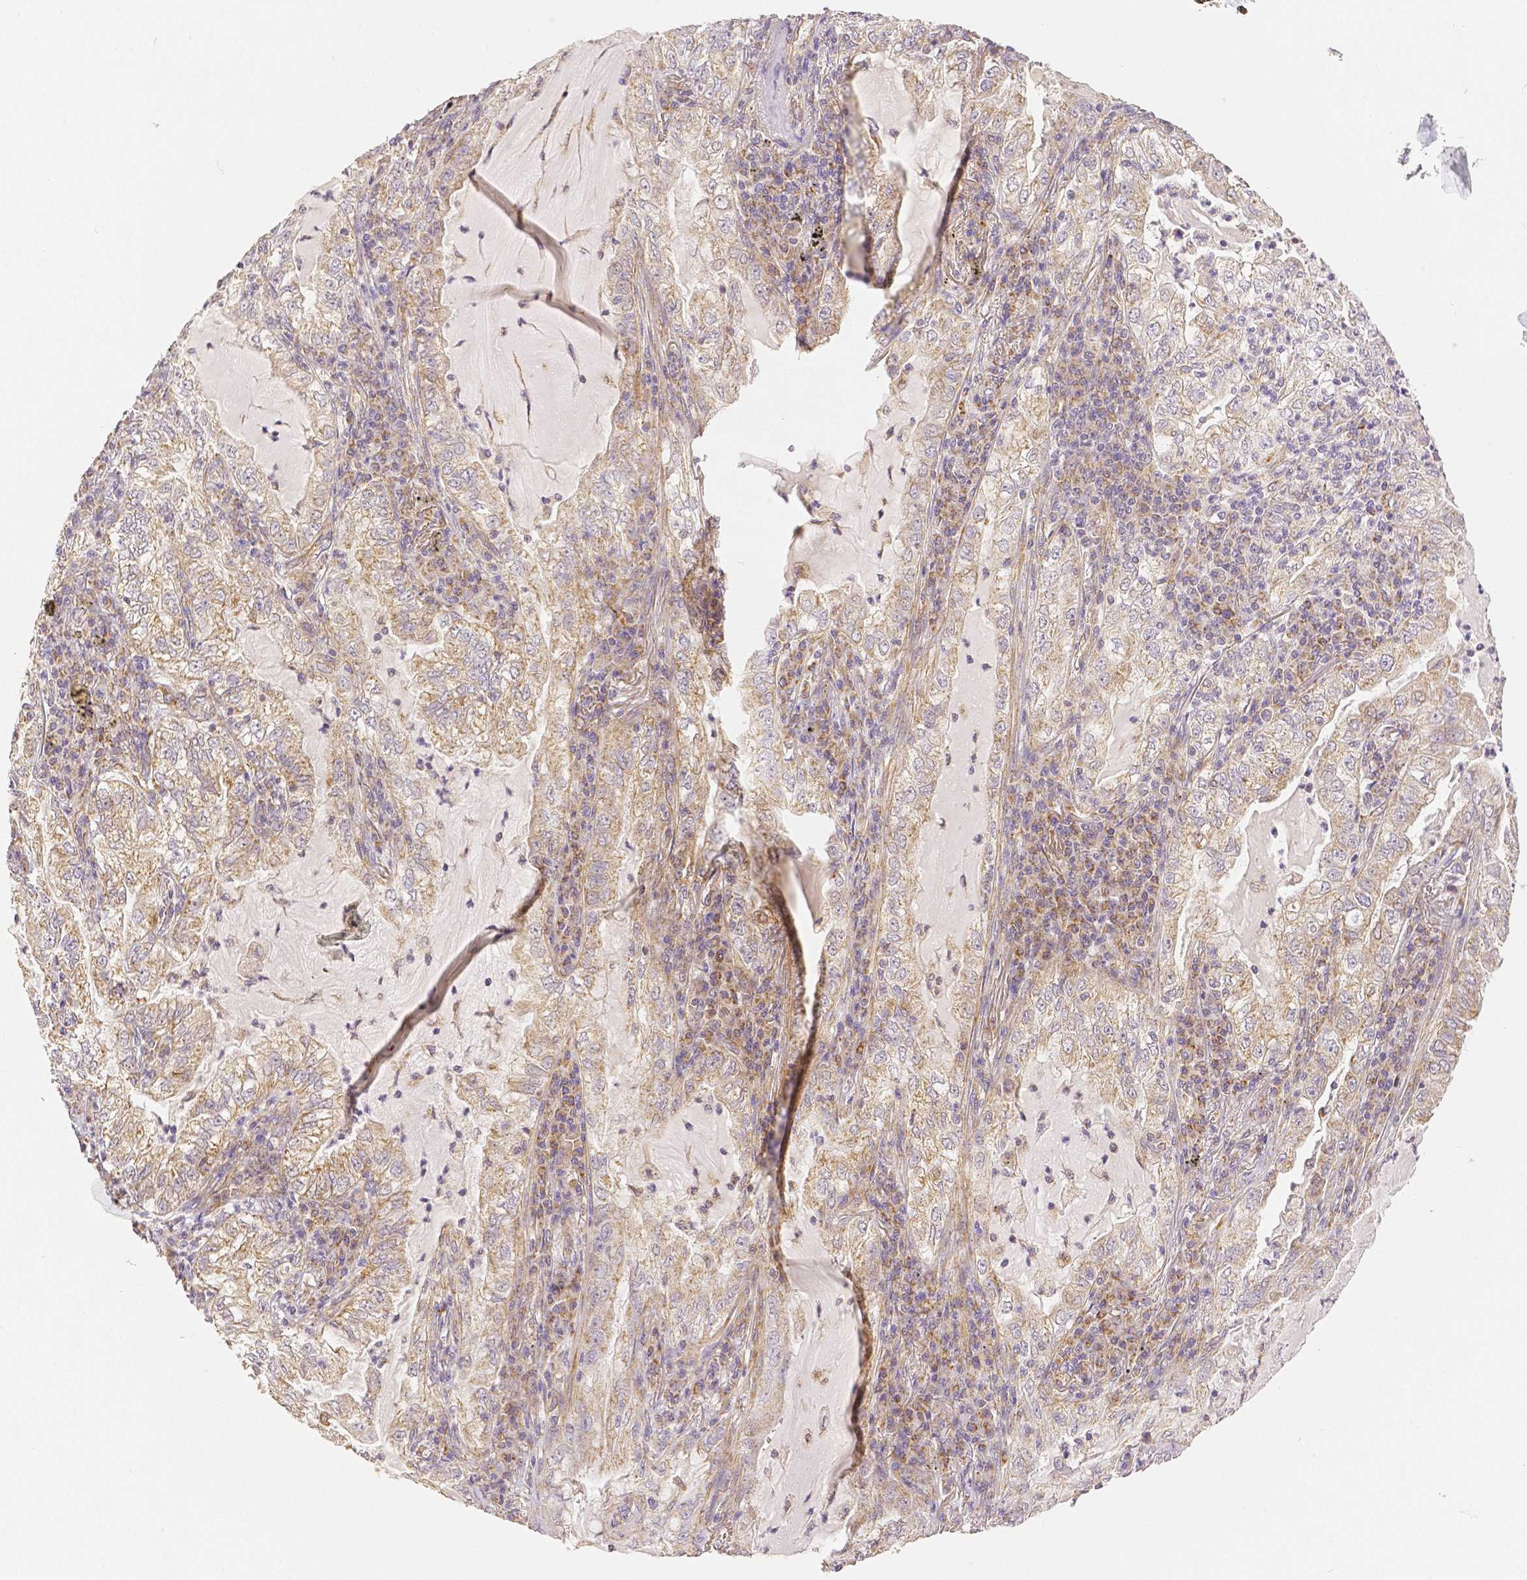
{"staining": {"intensity": "moderate", "quantity": "<25%", "location": "cytoplasmic/membranous"}, "tissue": "lung cancer", "cell_type": "Tumor cells", "image_type": "cancer", "snomed": [{"axis": "morphology", "description": "Adenocarcinoma, NOS"}, {"axis": "topography", "description": "Lung"}], "caption": "DAB immunohistochemical staining of human lung cancer reveals moderate cytoplasmic/membranous protein positivity in approximately <25% of tumor cells. The staining is performed using DAB (3,3'-diaminobenzidine) brown chromogen to label protein expression. The nuclei are counter-stained blue using hematoxylin.", "gene": "RHOT1", "patient": {"sex": "female", "age": 73}}